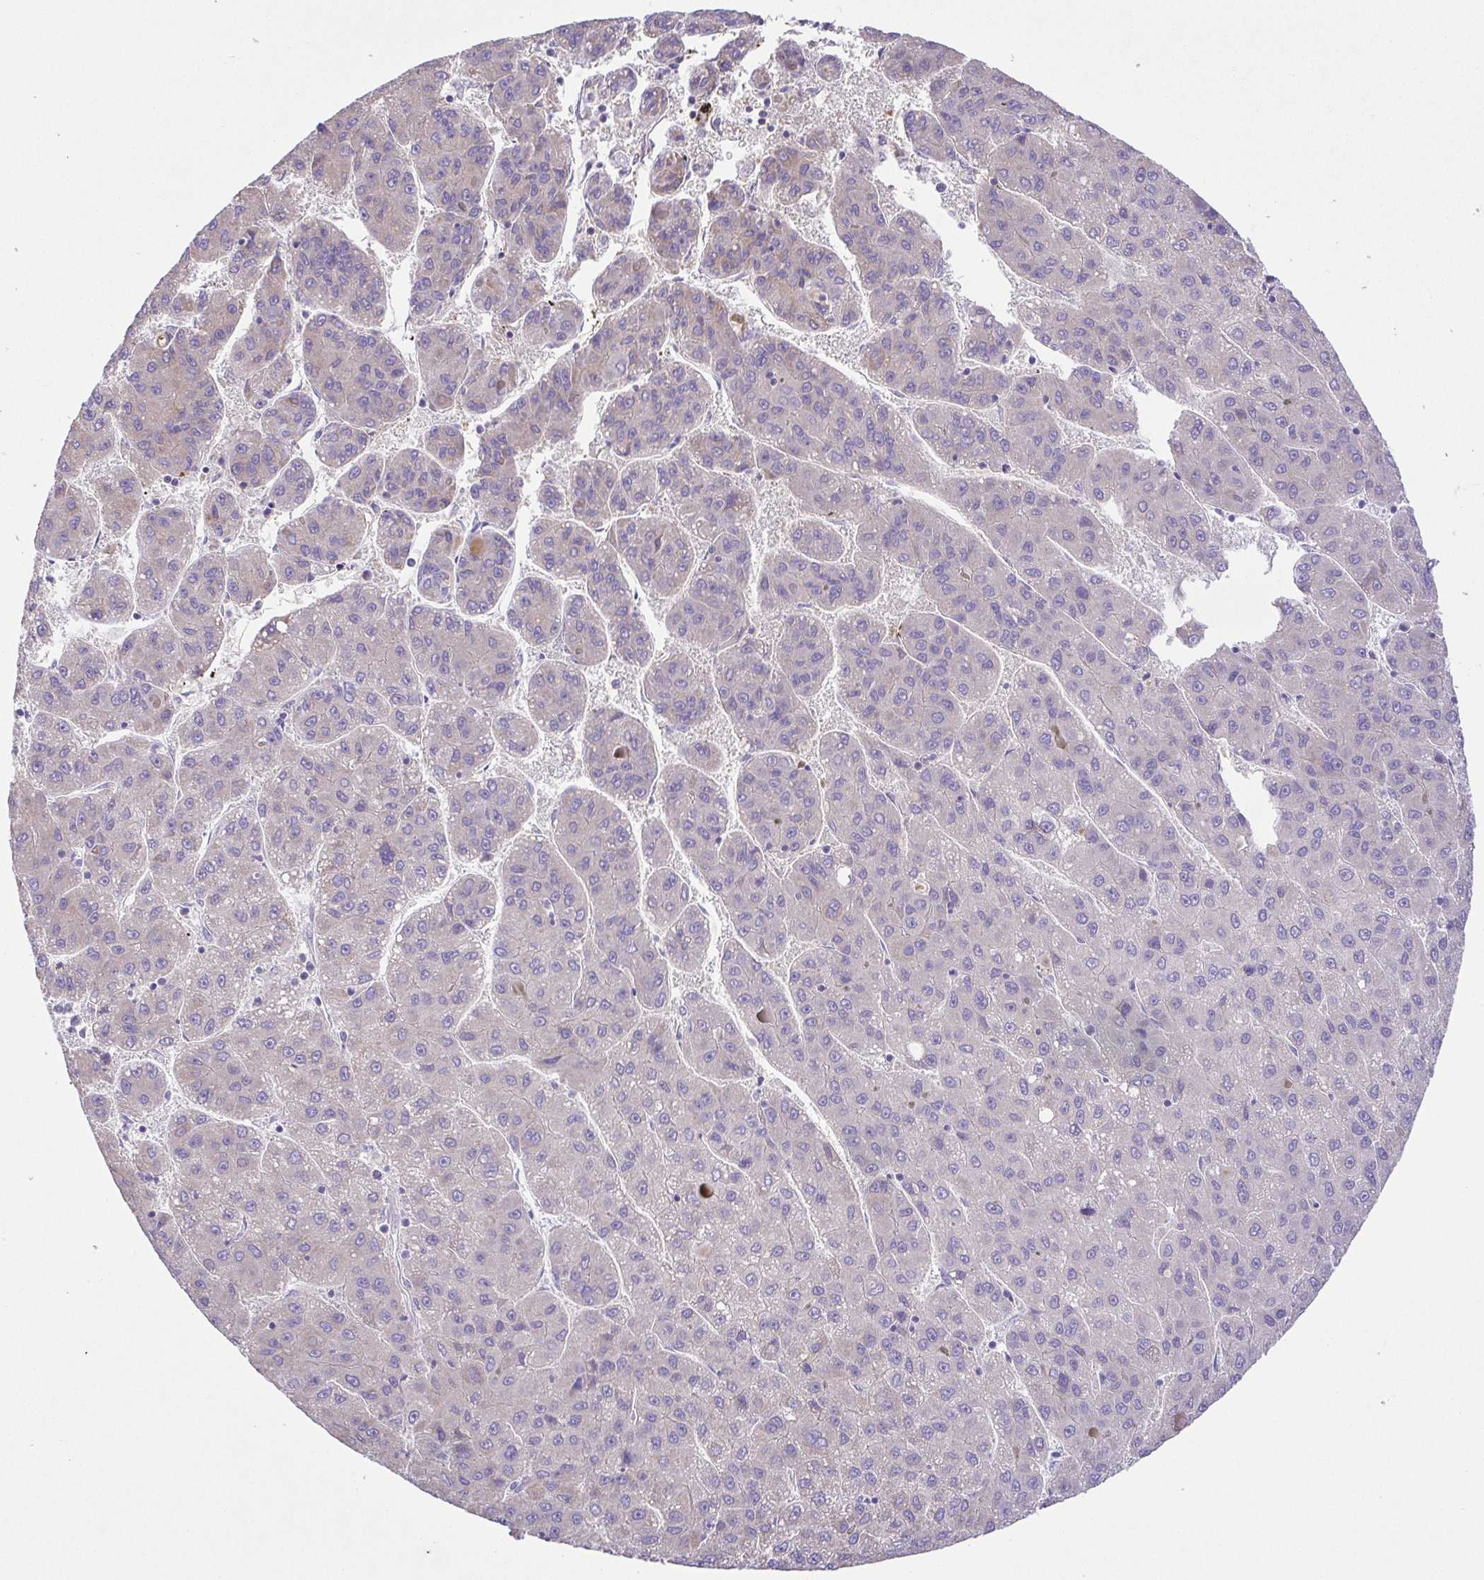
{"staining": {"intensity": "negative", "quantity": "none", "location": "none"}, "tissue": "liver cancer", "cell_type": "Tumor cells", "image_type": "cancer", "snomed": [{"axis": "morphology", "description": "Carcinoma, Hepatocellular, NOS"}, {"axis": "topography", "description": "Liver"}], "caption": "Immunohistochemistry image of human hepatocellular carcinoma (liver) stained for a protein (brown), which exhibits no staining in tumor cells.", "gene": "SLC13A1", "patient": {"sex": "female", "age": 82}}